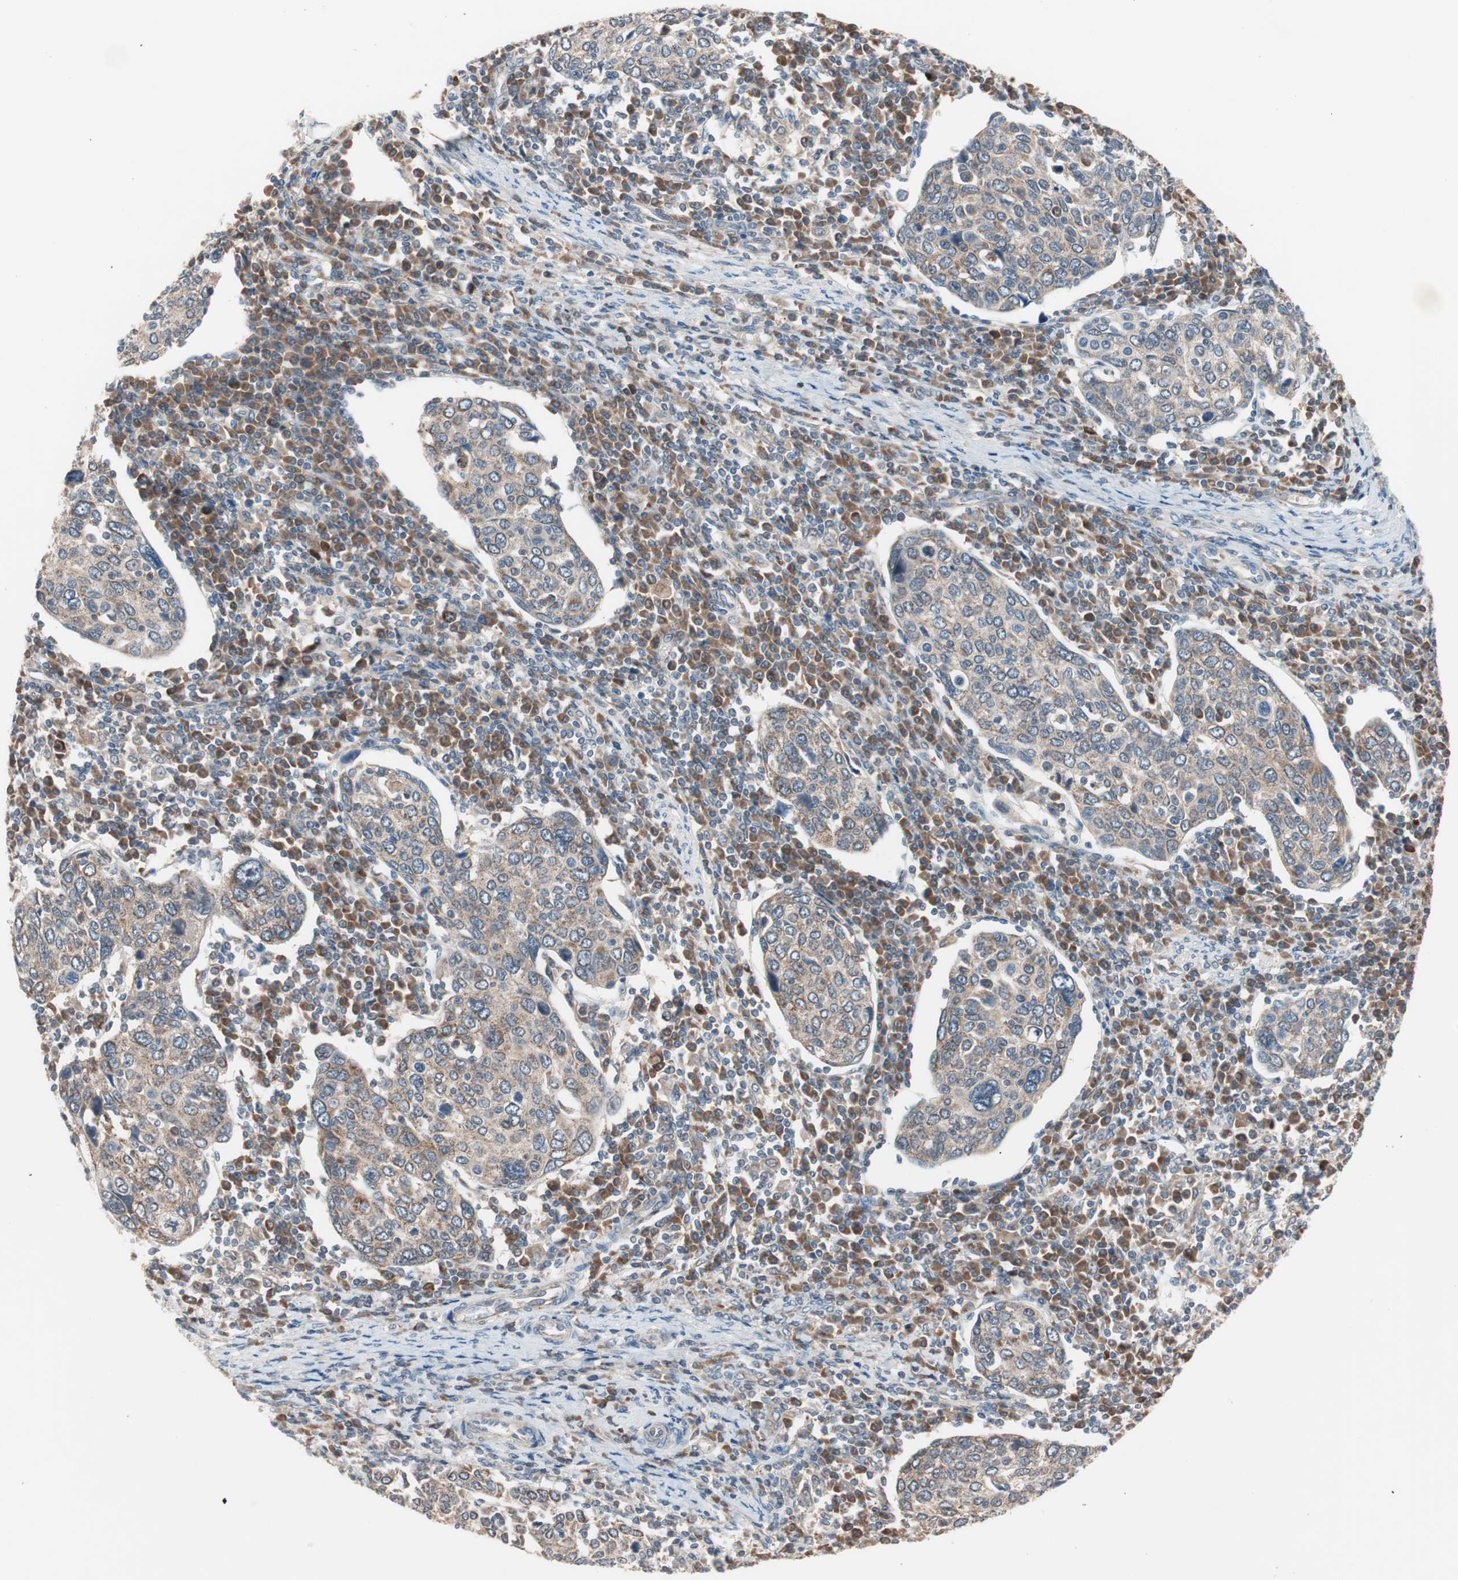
{"staining": {"intensity": "moderate", "quantity": ">75%", "location": "cytoplasmic/membranous"}, "tissue": "cervical cancer", "cell_type": "Tumor cells", "image_type": "cancer", "snomed": [{"axis": "morphology", "description": "Squamous cell carcinoma, NOS"}, {"axis": "topography", "description": "Cervix"}], "caption": "IHC micrograph of neoplastic tissue: cervical squamous cell carcinoma stained using immunohistochemistry exhibits medium levels of moderate protein expression localized specifically in the cytoplasmic/membranous of tumor cells, appearing as a cytoplasmic/membranous brown color.", "gene": "HMBS", "patient": {"sex": "female", "age": 40}}